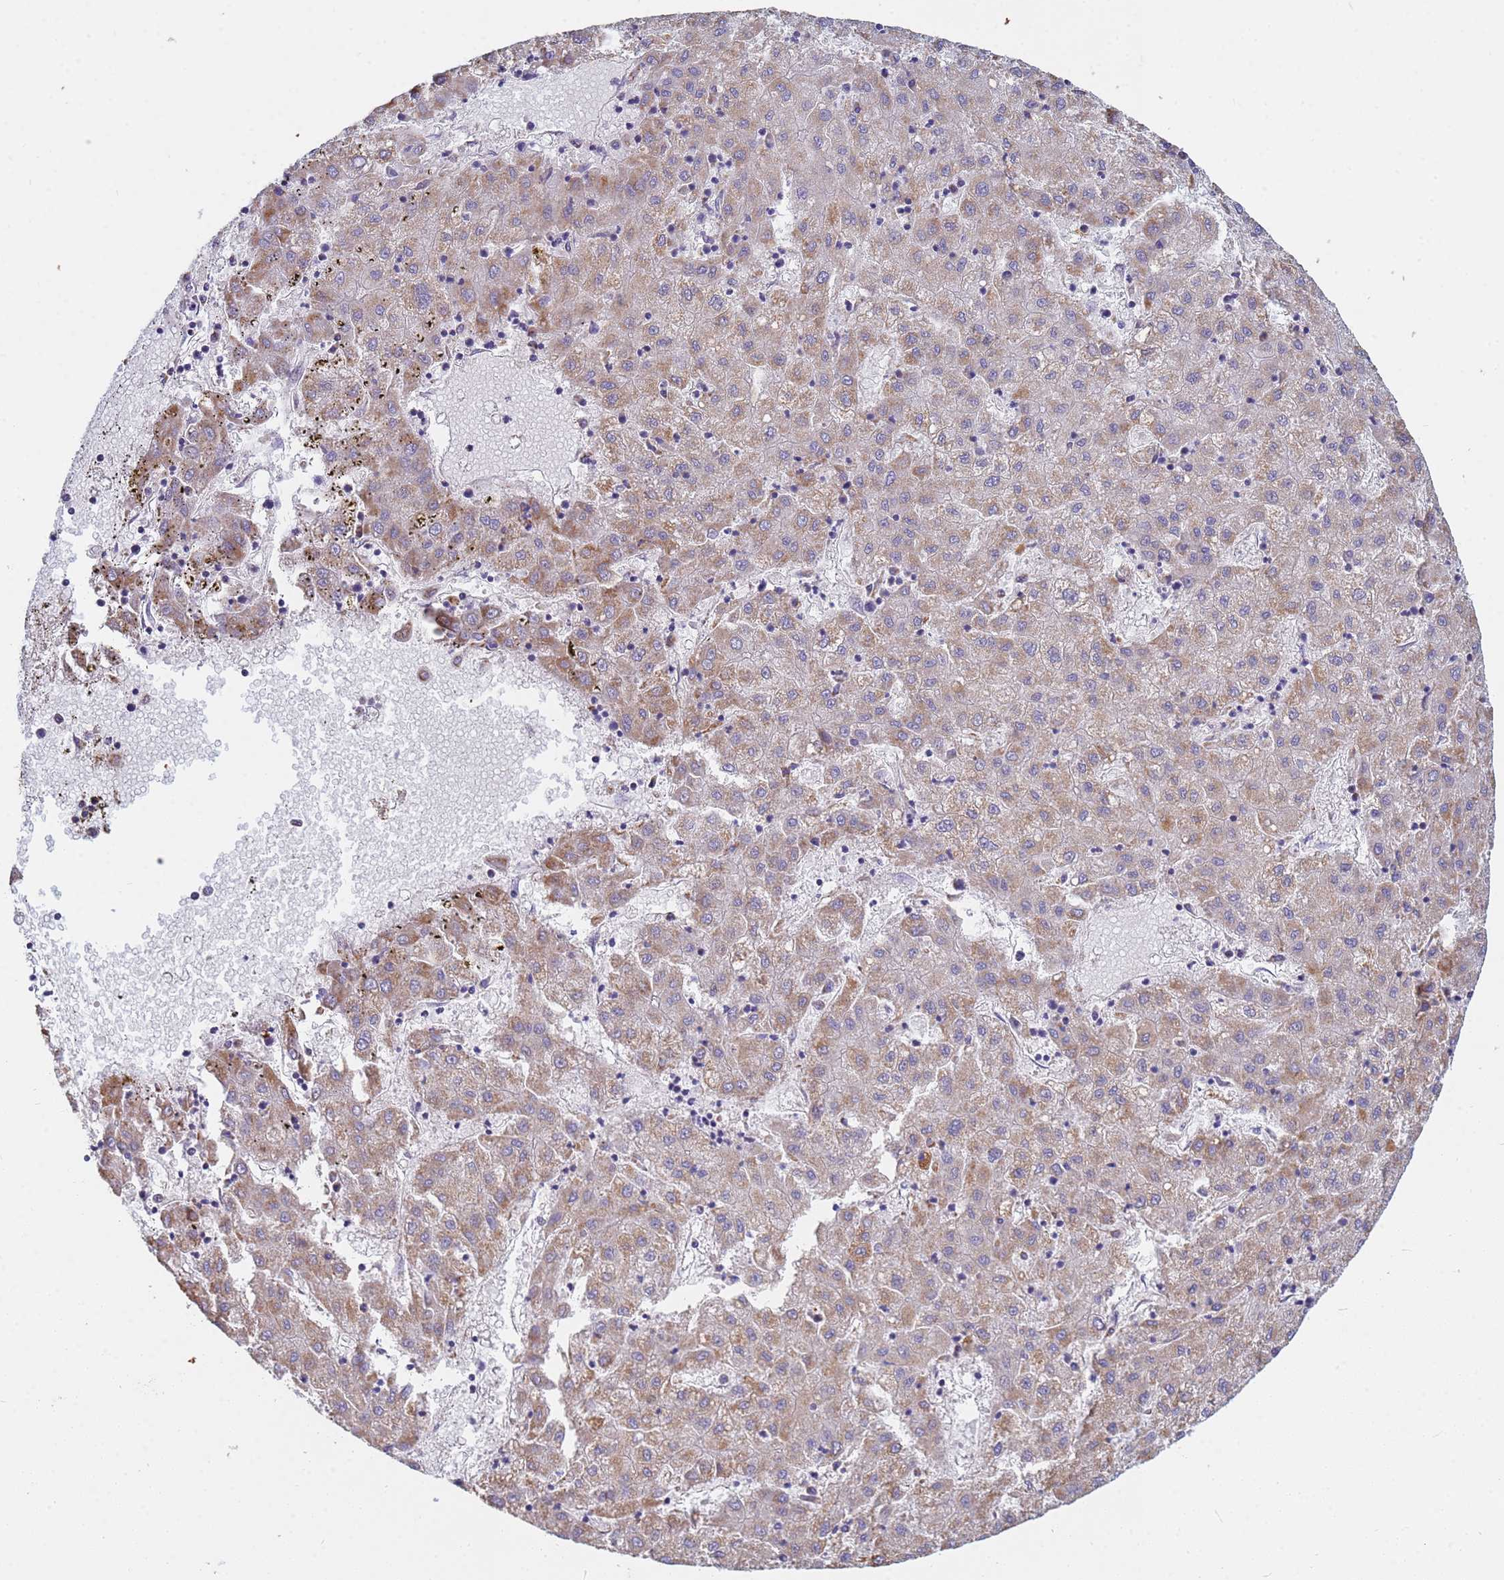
{"staining": {"intensity": "moderate", "quantity": ">75%", "location": "cytoplasmic/membranous"}, "tissue": "liver cancer", "cell_type": "Tumor cells", "image_type": "cancer", "snomed": [{"axis": "morphology", "description": "Carcinoma, Hepatocellular, NOS"}, {"axis": "topography", "description": "Liver"}], "caption": "Liver cancer (hepatocellular carcinoma) tissue displays moderate cytoplasmic/membranous staining in about >75% of tumor cells, visualized by immunohistochemistry. The staining was performed using DAB (3,3'-diaminobenzidine) to visualize the protein expression in brown, while the nuclei were stained in blue with hematoxylin (Magnification: 20x).", "gene": "UQCRH", "patient": {"sex": "male", "age": 72}}